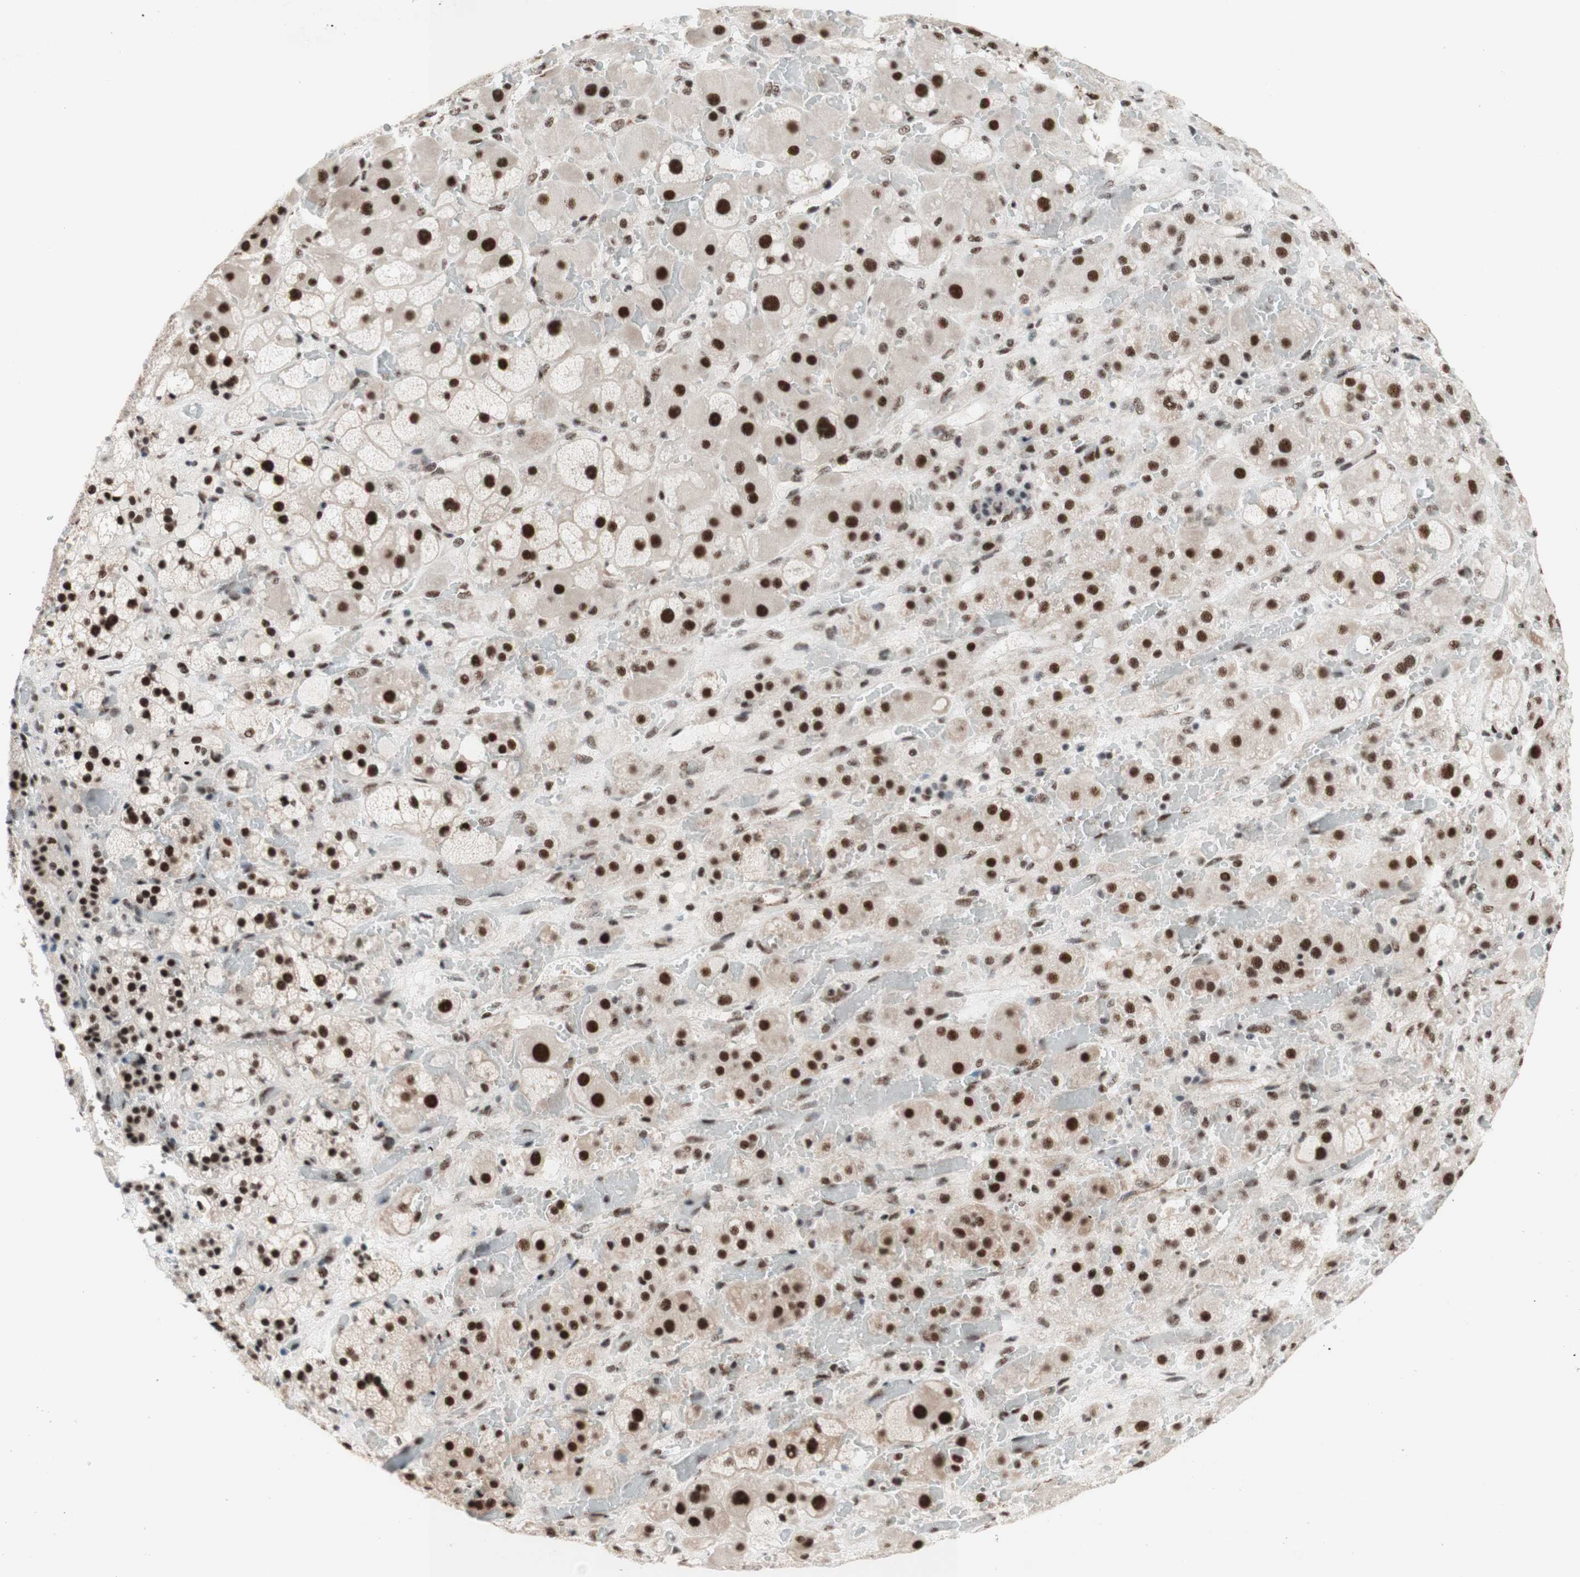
{"staining": {"intensity": "strong", "quantity": ">75%", "location": "cytoplasmic/membranous,nuclear"}, "tissue": "adrenal gland", "cell_type": "Glandular cells", "image_type": "normal", "snomed": [{"axis": "morphology", "description": "Normal tissue, NOS"}, {"axis": "topography", "description": "Adrenal gland"}], "caption": "Brown immunohistochemical staining in benign adrenal gland exhibits strong cytoplasmic/membranous,nuclear positivity in about >75% of glandular cells.", "gene": "PRPF19", "patient": {"sex": "female", "age": 47}}